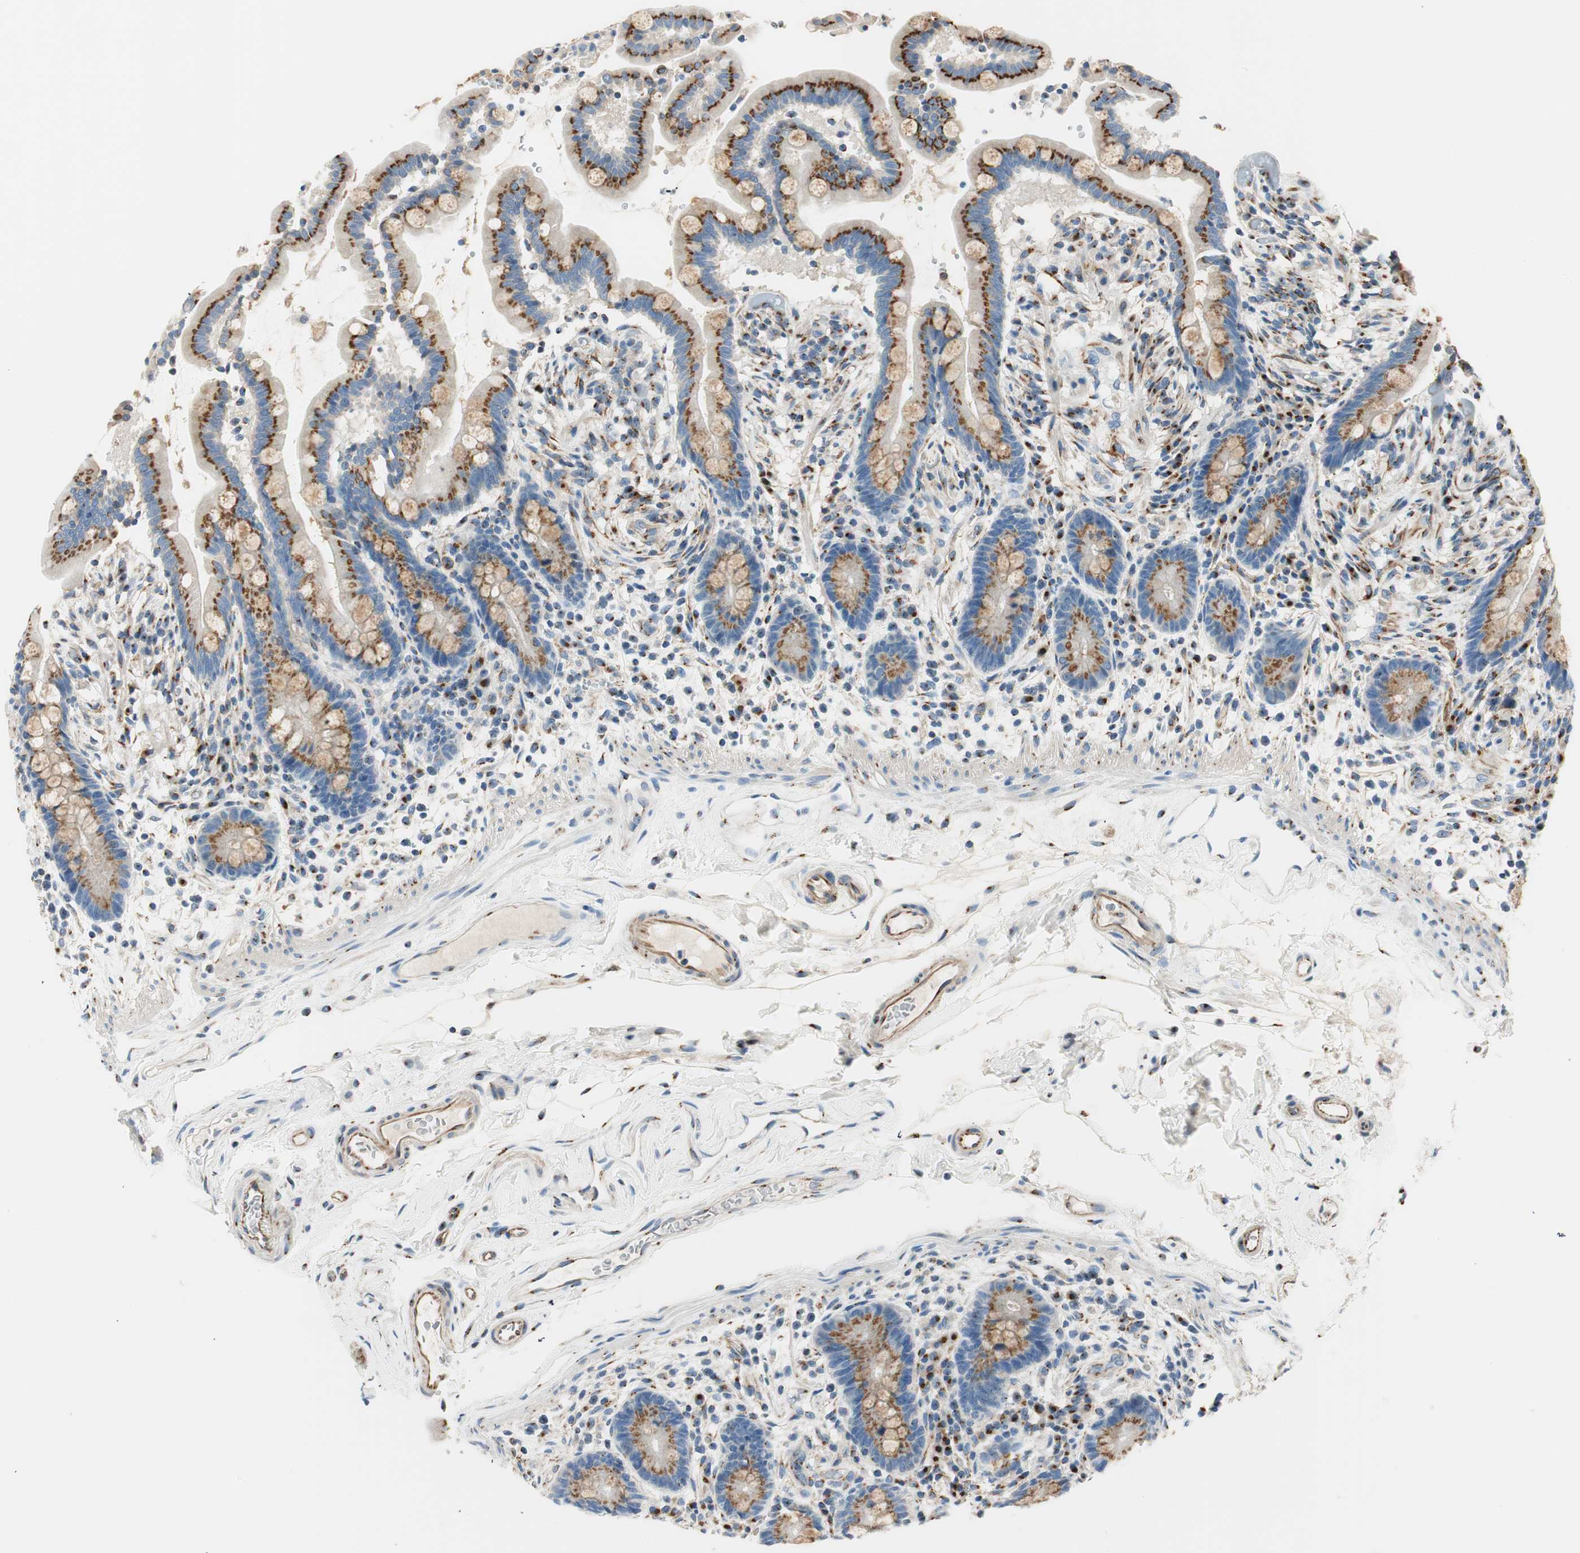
{"staining": {"intensity": "strong", "quantity": ">75%", "location": "cytoplasmic/membranous"}, "tissue": "colon", "cell_type": "Endothelial cells", "image_type": "normal", "snomed": [{"axis": "morphology", "description": "Normal tissue, NOS"}, {"axis": "topography", "description": "Colon"}], "caption": "A photomicrograph showing strong cytoplasmic/membranous positivity in approximately >75% of endothelial cells in unremarkable colon, as visualized by brown immunohistochemical staining.", "gene": "TMF1", "patient": {"sex": "male", "age": 73}}